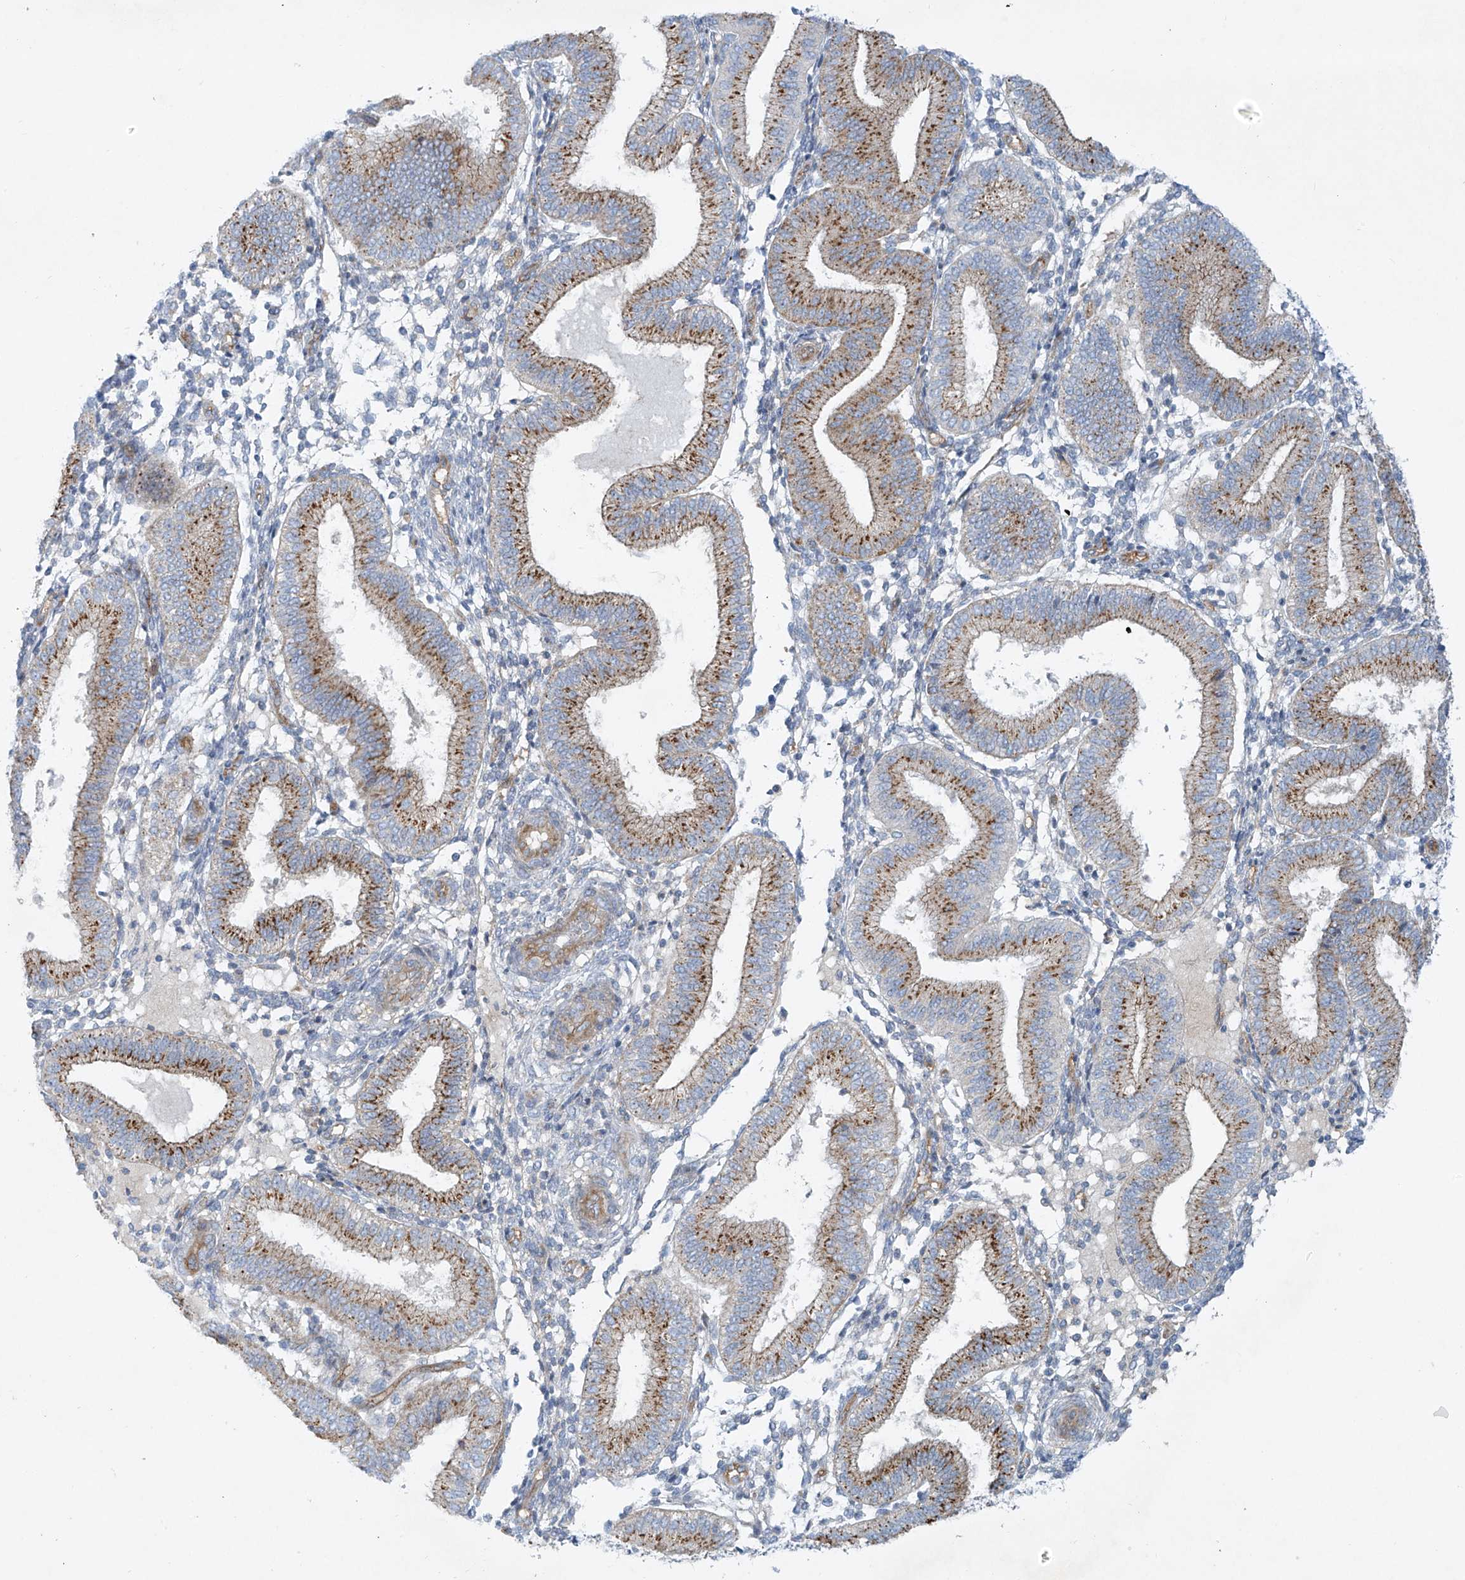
{"staining": {"intensity": "negative", "quantity": "none", "location": "none"}, "tissue": "endometrium", "cell_type": "Cells in endometrial stroma", "image_type": "normal", "snomed": [{"axis": "morphology", "description": "Normal tissue, NOS"}, {"axis": "topography", "description": "Endometrium"}], "caption": "Immunohistochemistry of normal endometrium demonstrates no staining in cells in endometrial stroma. The staining is performed using DAB brown chromogen with nuclei counter-stained in using hematoxylin.", "gene": "VAMP5", "patient": {"sex": "female", "age": 39}}